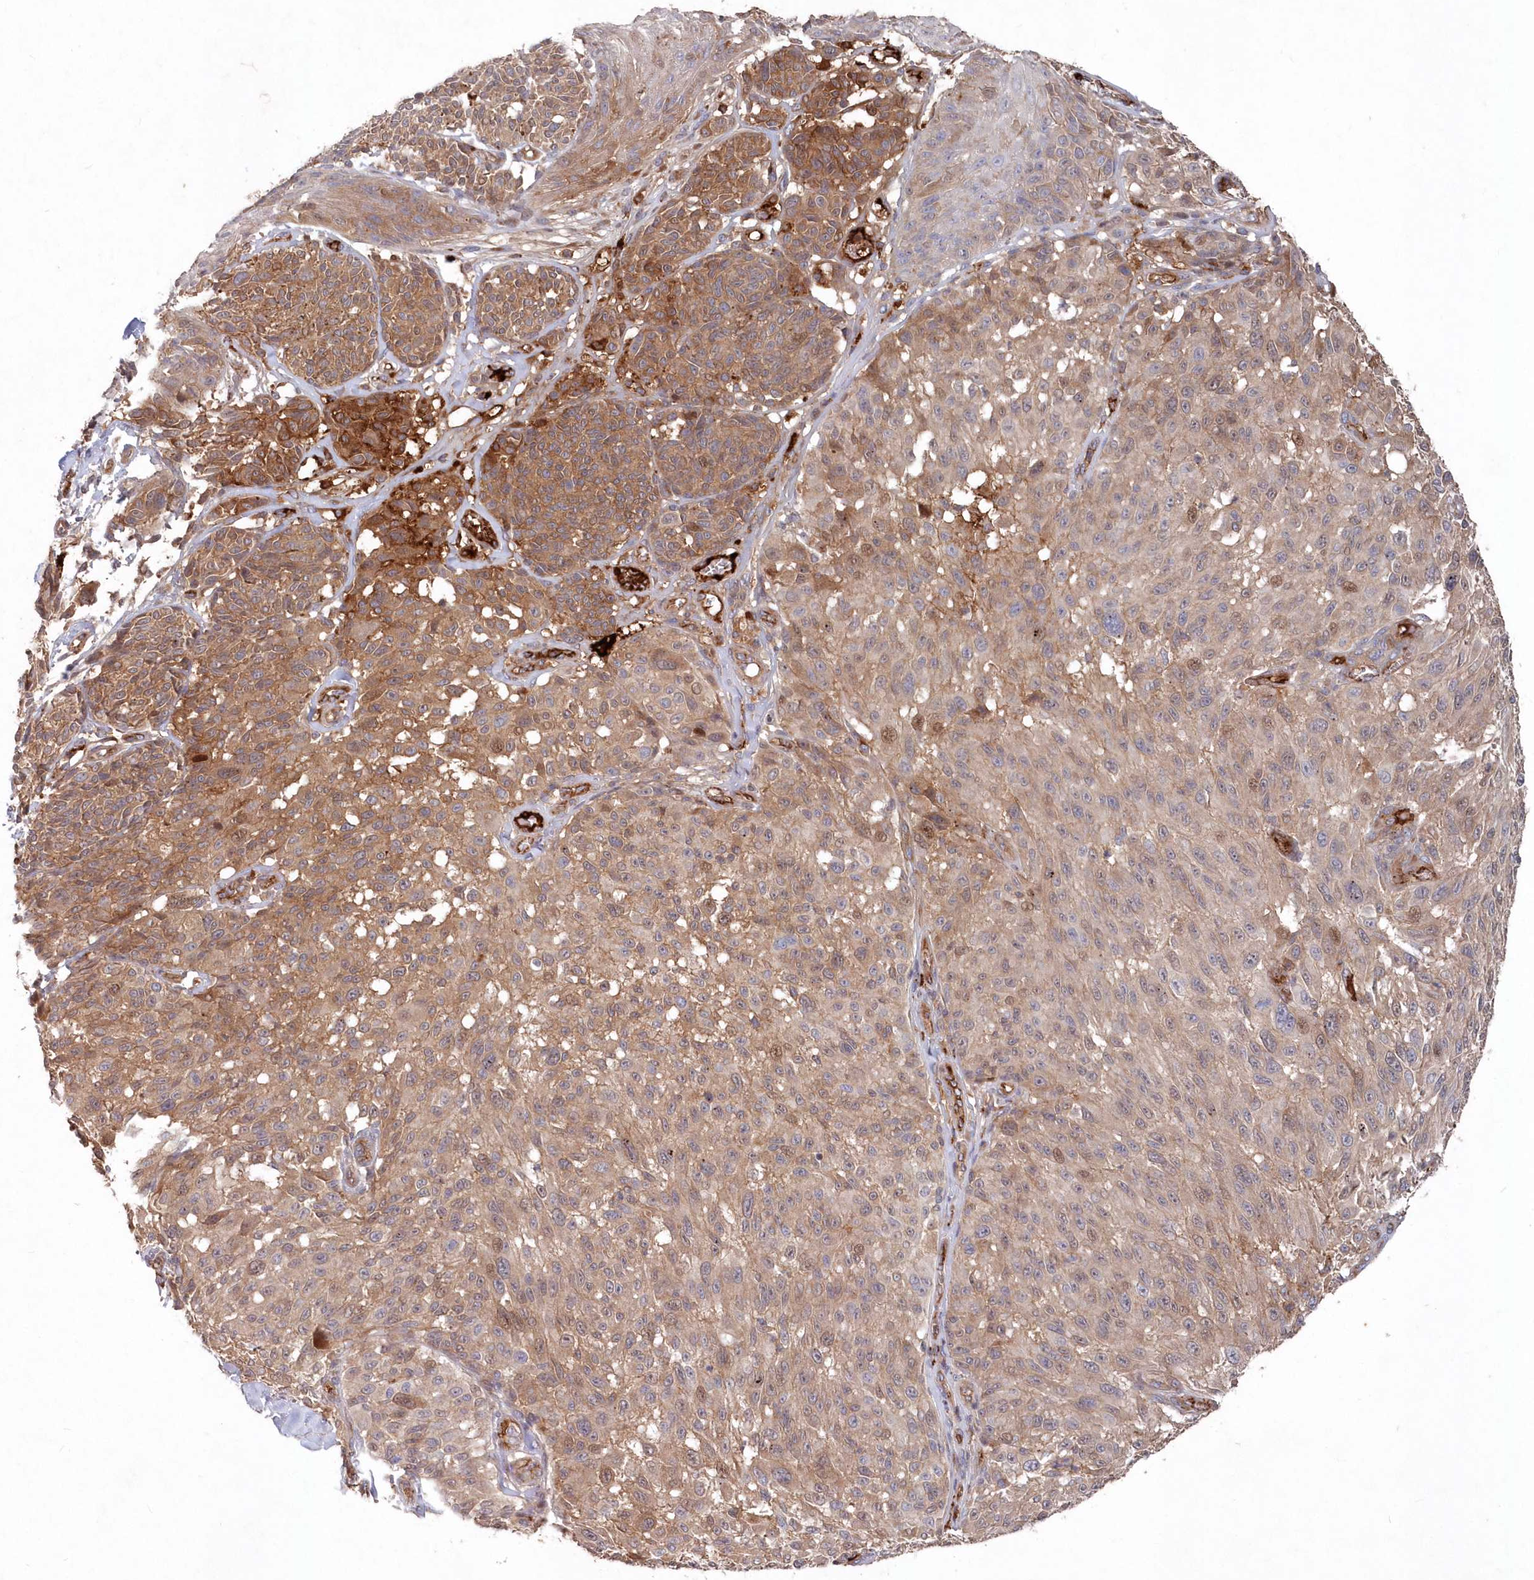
{"staining": {"intensity": "moderate", "quantity": "25%-75%", "location": "cytoplasmic/membranous"}, "tissue": "melanoma", "cell_type": "Tumor cells", "image_type": "cancer", "snomed": [{"axis": "morphology", "description": "Malignant melanoma, NOS"}, {"axis": "topography", "description": "Skin"}], "caption": "High-magnification brightfield microscopy of malignant melanoma stained with DAB (3,3'-diaminobenzidine) (brown) and counterstained with hematoxylin (blue). tumor cells exhibit moderate cytoplasmic/membranous staining is appreciated in approximately25%-75% of cells.", "gene": "ABHD14B", "patient": {"sex": "male", "age": 83}}